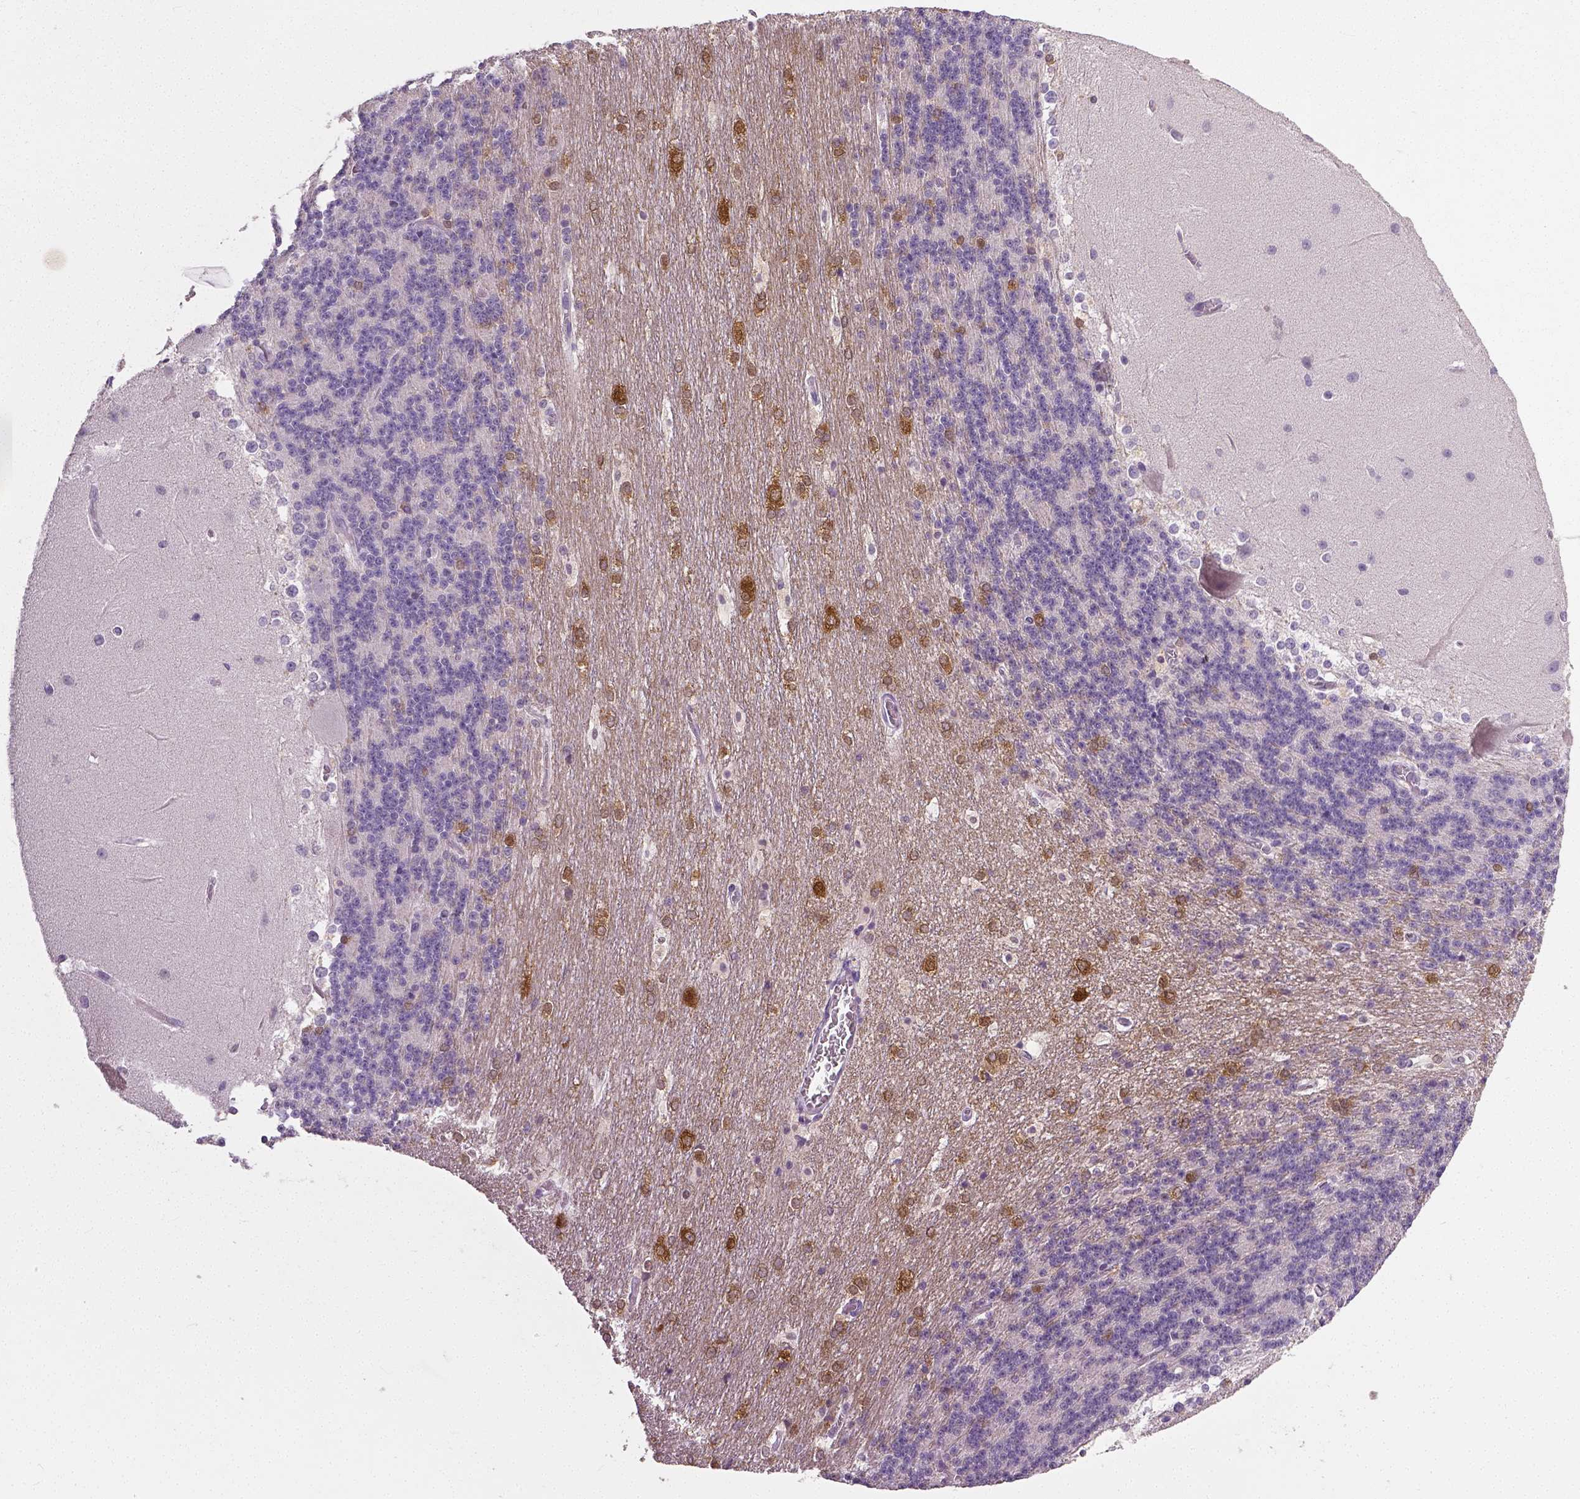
{"staining": {"intensity": "negative", "quantity": "none", "location": "none"}, "tissue": "cerebellum", "cell_type": "Cells in granular layer", "image_type": "normal", "snomed": [{"axis": "morphology", "description": "Normal tissue, NOS"}, {"axis": "topography", "description": "Cerebellum"}], "caption": "This is an immunohistochemistry (IHC) histopathology image of unremarkable human cerebellum. There is no expression in cells in granular layer.", "gene": "NECAB1", "patient": {"sex": "female", "age": 19}}